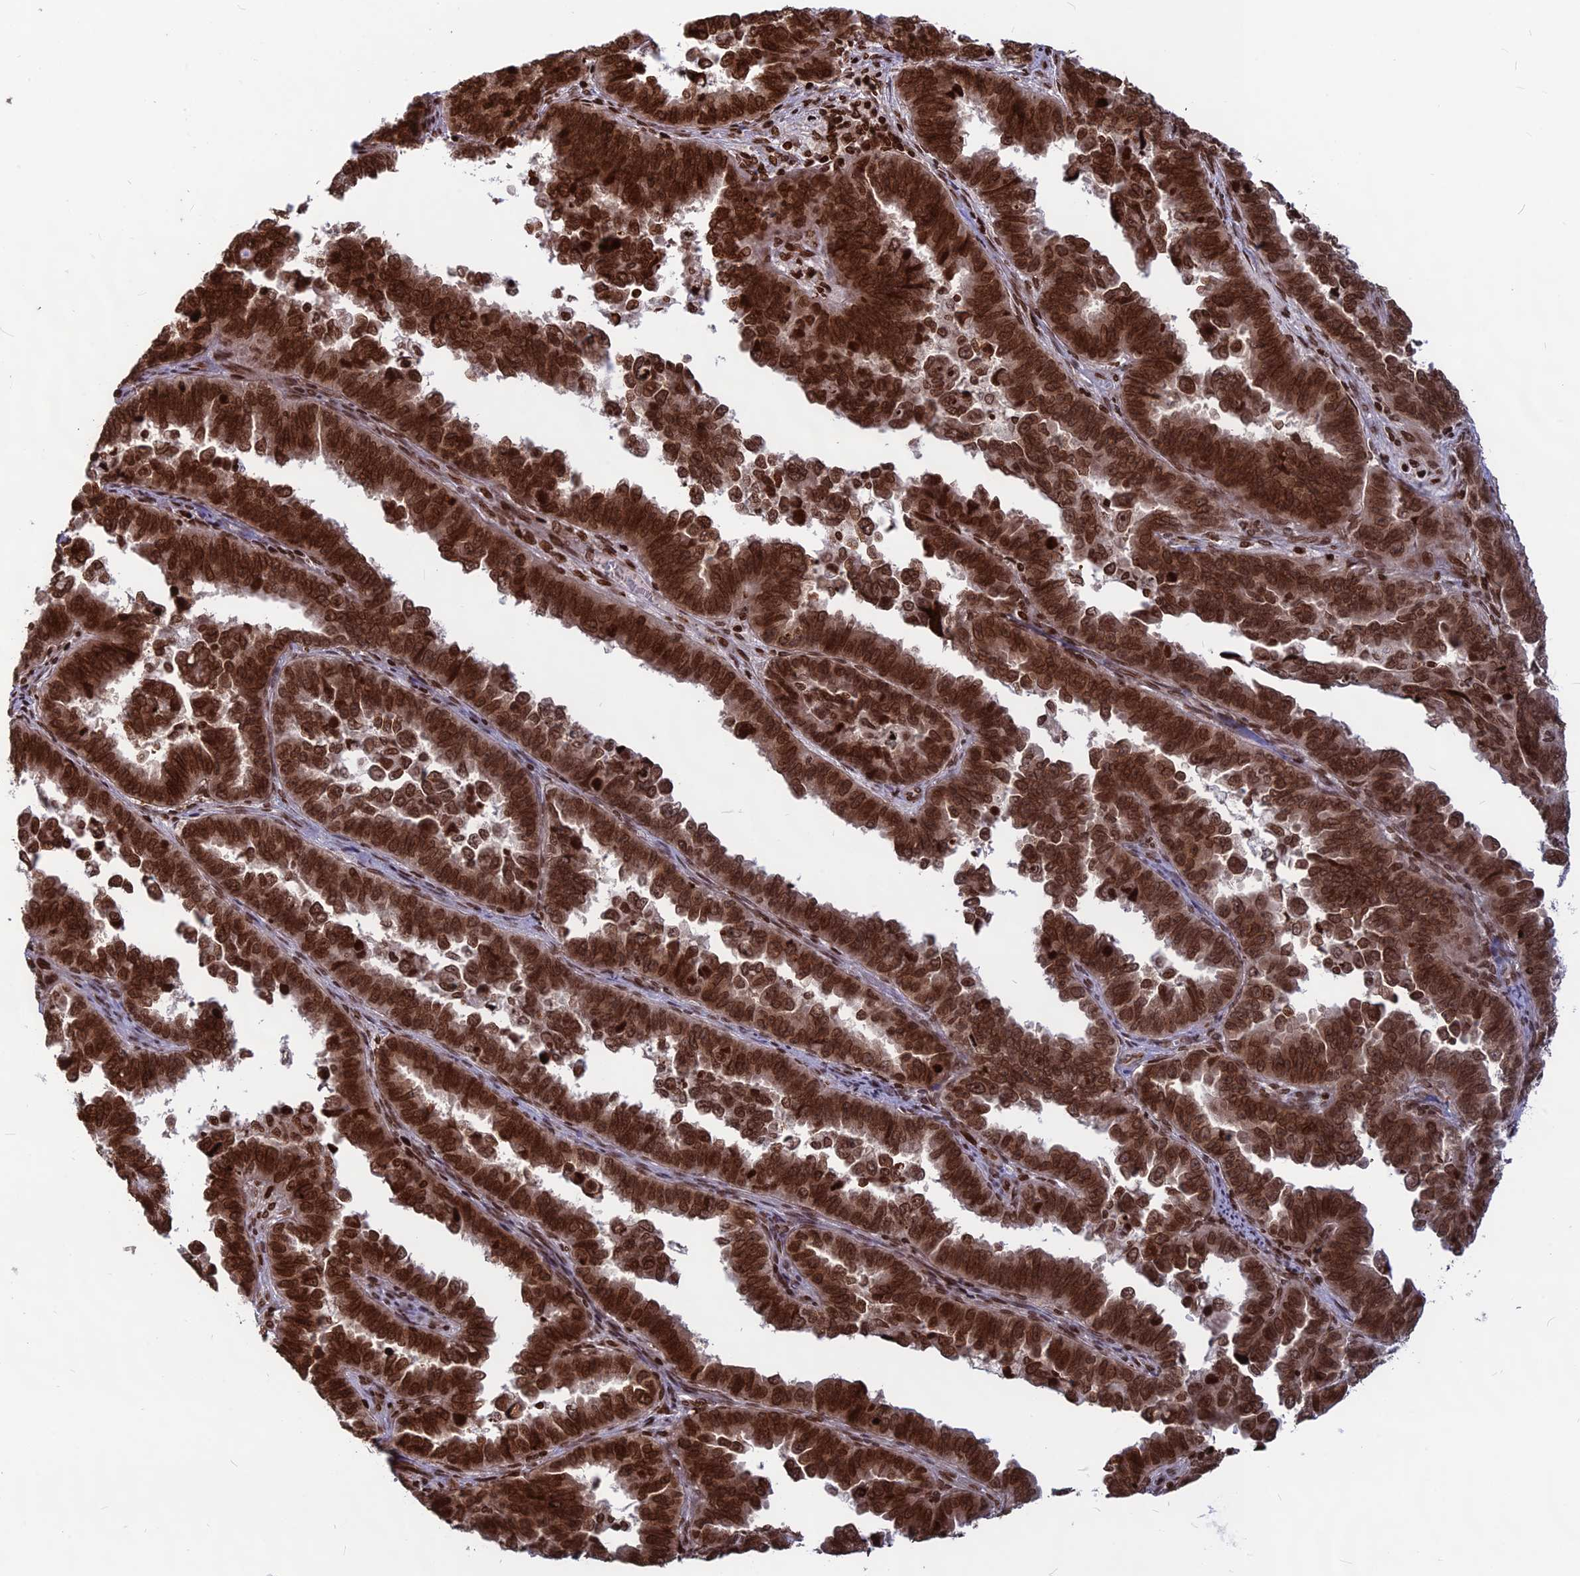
{"staining": {"intensity": "strong", "quantity": ">75%", "location": "nuclear"}, "tissue": "endometrial cancer", "cell_type": "Tumor cells", "image_type": "cancer", "snomed": [{"axis": "morphology", "description": "Adenocarcinoma, NOS"}, {"axis": "topography", "description": "Endometrium"}], "caption": "High-magnification brightfield microscopy of endometrial cancer (adenocarcinoma) stained with DAB (3,3'-diaminobenzidine) (brown) and counterstained with hematoxylin (blue). tumor cells exhibit strong nuclear staining is seen in approximately>75% of cells. (Brightfield microscopy of DAB IHC at high magnification).", "gene": "TET2", "patient": {"sex": "female", "age": 75}}